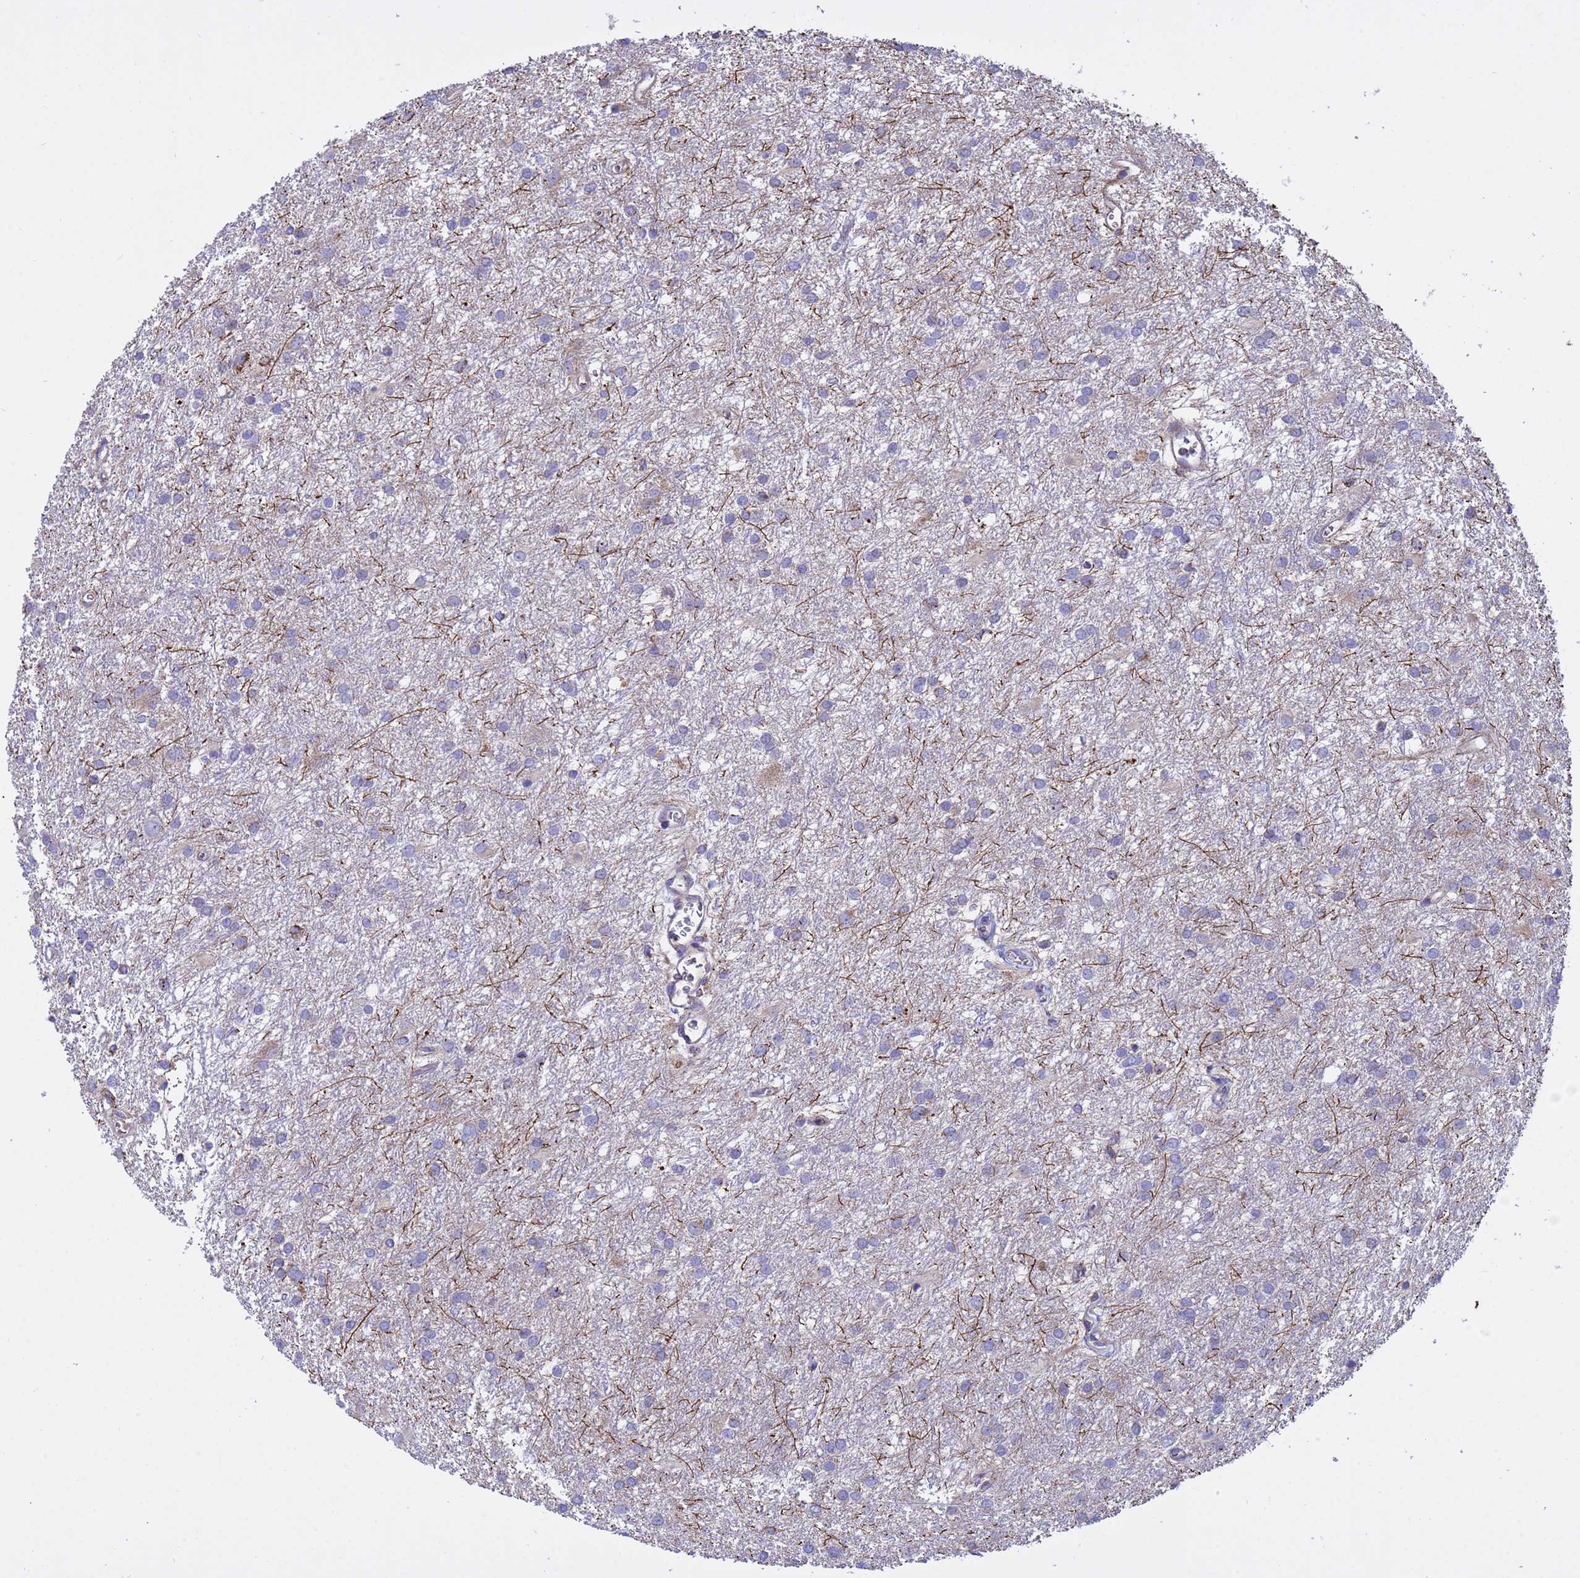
{"staining": {"intensity": "negative", "quantity": "none", "location": "none"}, "tissue": "glioma", "cell_type": "Tumor cells", "image_type": "cancer", "snomed": [{"axis": "morphology", "description": "Glioma, malignant, High grade"}, {"axis": "topography", "description": "Brain"}], "caption": "The micrograph displays no staining of tumor cells in high-grade glioma (malignant).", "gene": "TUBGCP3", "patient": {"sex": "female", "age": 50}}